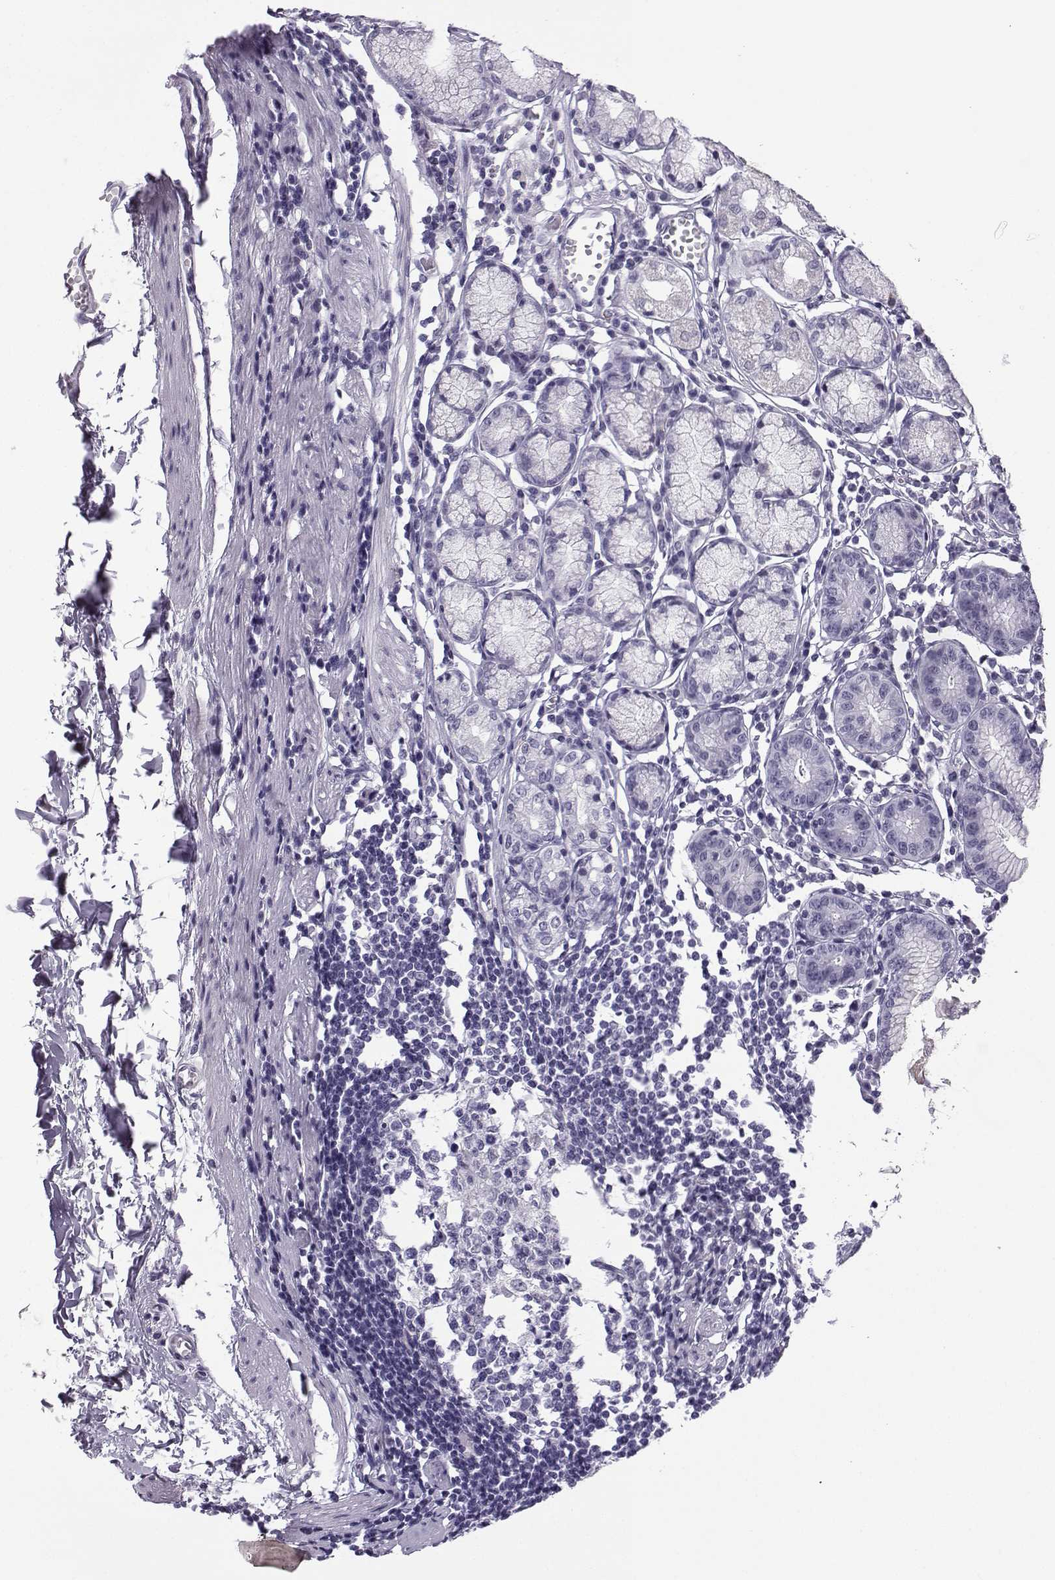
{"staining": {"intensity": "weak", "quantity": "<25%", "location": "cytoplasmic/membranous"}, "tissue": "stomach", "cell_type": "Glandular cells", "image_type": "normal", "snomed": [{"axis": "morphology", "description": "Normal tissue, NOS"}, {"axis": "topography", "description": "Stomach"}], "caption": "Glandular cells are negative for protein expression in benign human stomach. Nuclei are stained in blue.", "gene": "MRGBP", "patient": {"sex": "male", "age": 55}}